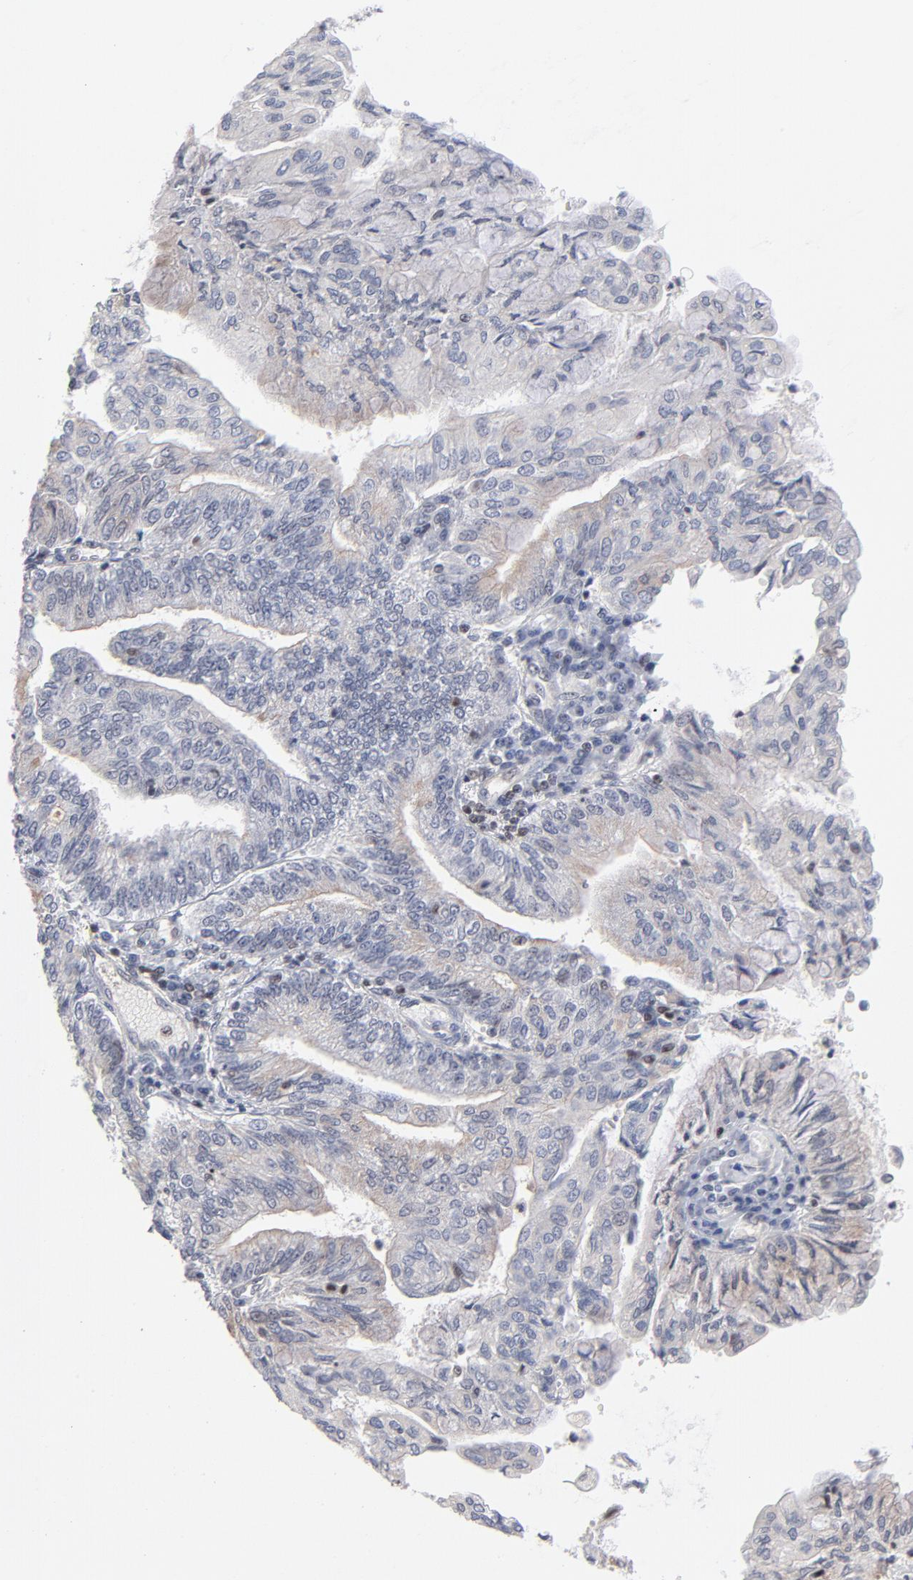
{"staining": {"intensity": "negative", "quantity": "none", "location": "none"}, "tissue": "endometrial cancer", "cell_type": "Tumor cells", "image_type": "cancer", "snomed": [{"axis": "morphology", "description": "Adenocarcinoma, NOS"}, {"axis": "topography", "description": "Endometrium"}], "caption": "High power microscopy image of an immunohistochemistry photomicrograph of endometrial cancer, revealing no significant expression in tumor cells.", "gene": "MAX", "patient": {"sex": "female", "age": 59}}